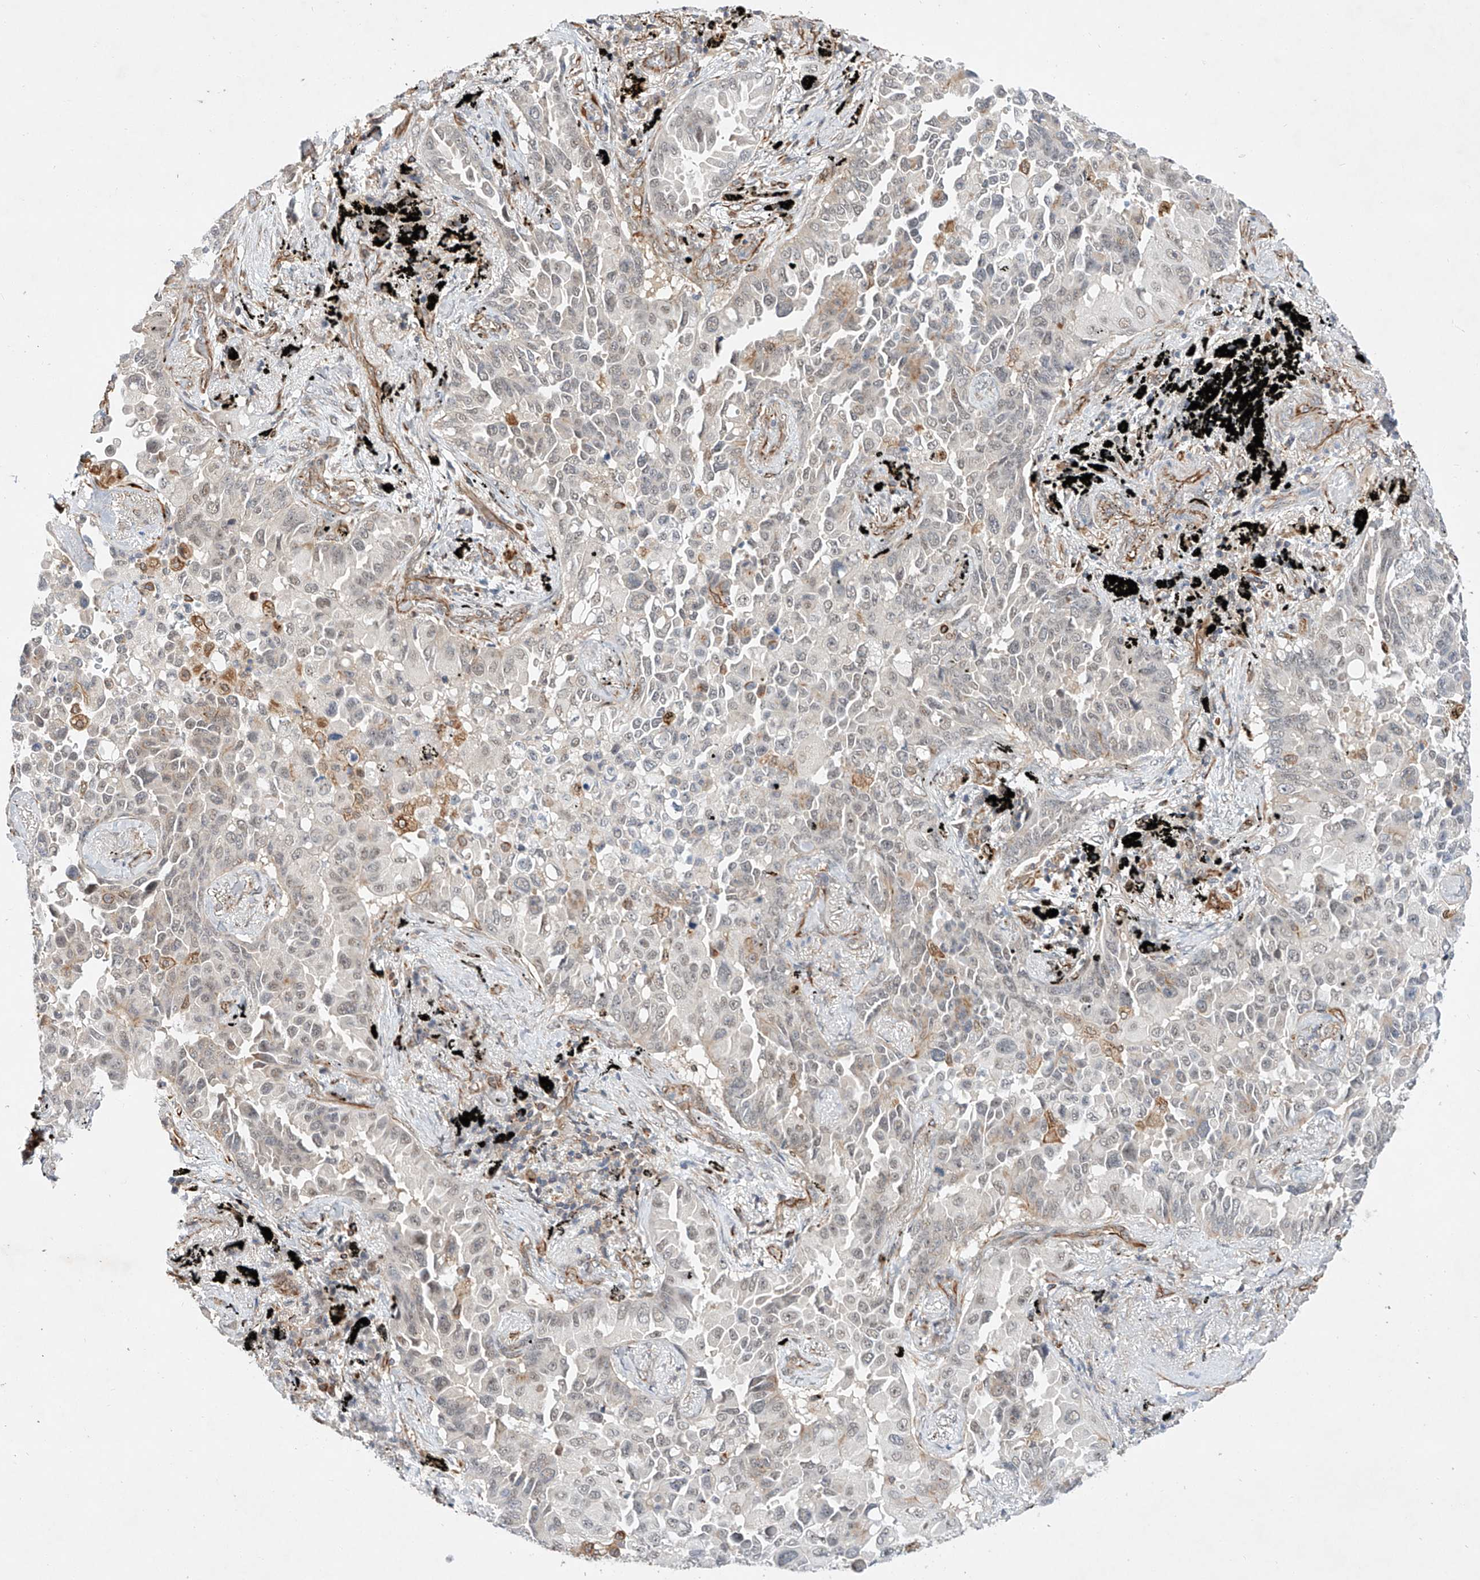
{"staining": {"intensity": "weak", "quantity": "<25%", "location": "nuclear"}, "tissue": "lung cancer", "cell_type": "Tumor cells", "image_type": "cancer", "snomed": [{"axis": "morphology", "description": "Adenocarcinoma, NOS"}, {"axis": "topography", "description": "Lung"}], "caption": "This is a image of IHC staining of adenocarcinoma (lung), which shows no expression in tumor cells.", "gene": "AMD1", "patient": {"sex": "female", "age": 67}}